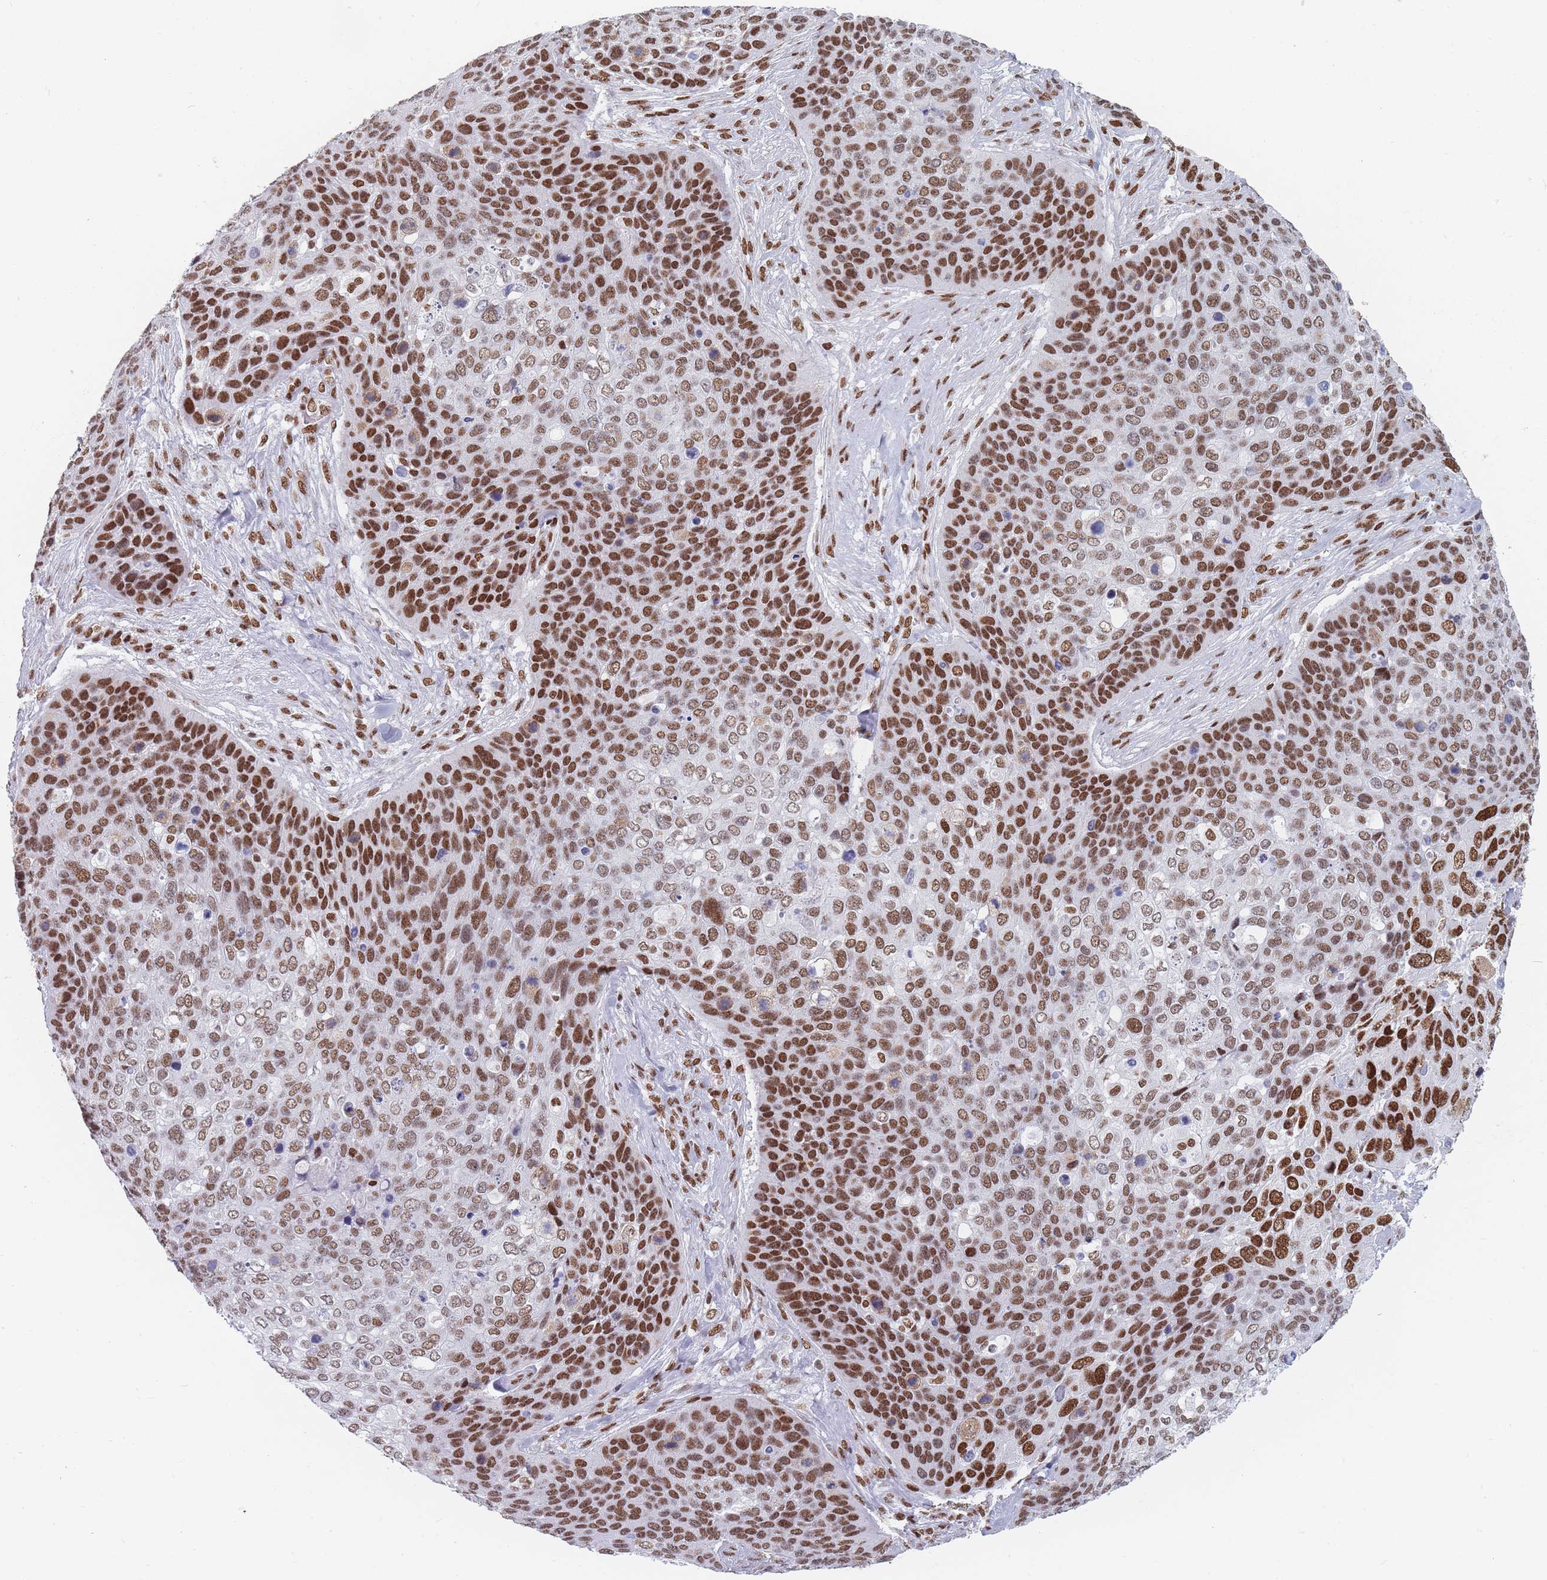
{"staining": {"intensity": "strong", "quantity": ">75%", "location": "nuclear"}, "tissue": "skin cancer", "cell_type": "Tumor cells", "image_type": "cancer", "snomed": [{"axis": "morphology", "description": "Basal cell carcinoma"}, {"axis": "topography", "description": "Skin"}], "caption": "Tumor cells reveal strong nuclear expression in approximately >75% of cells in skin basal cell carcinoma.", "gene": "SAFB2", "patient": {"sex": "female", "age": 74}}